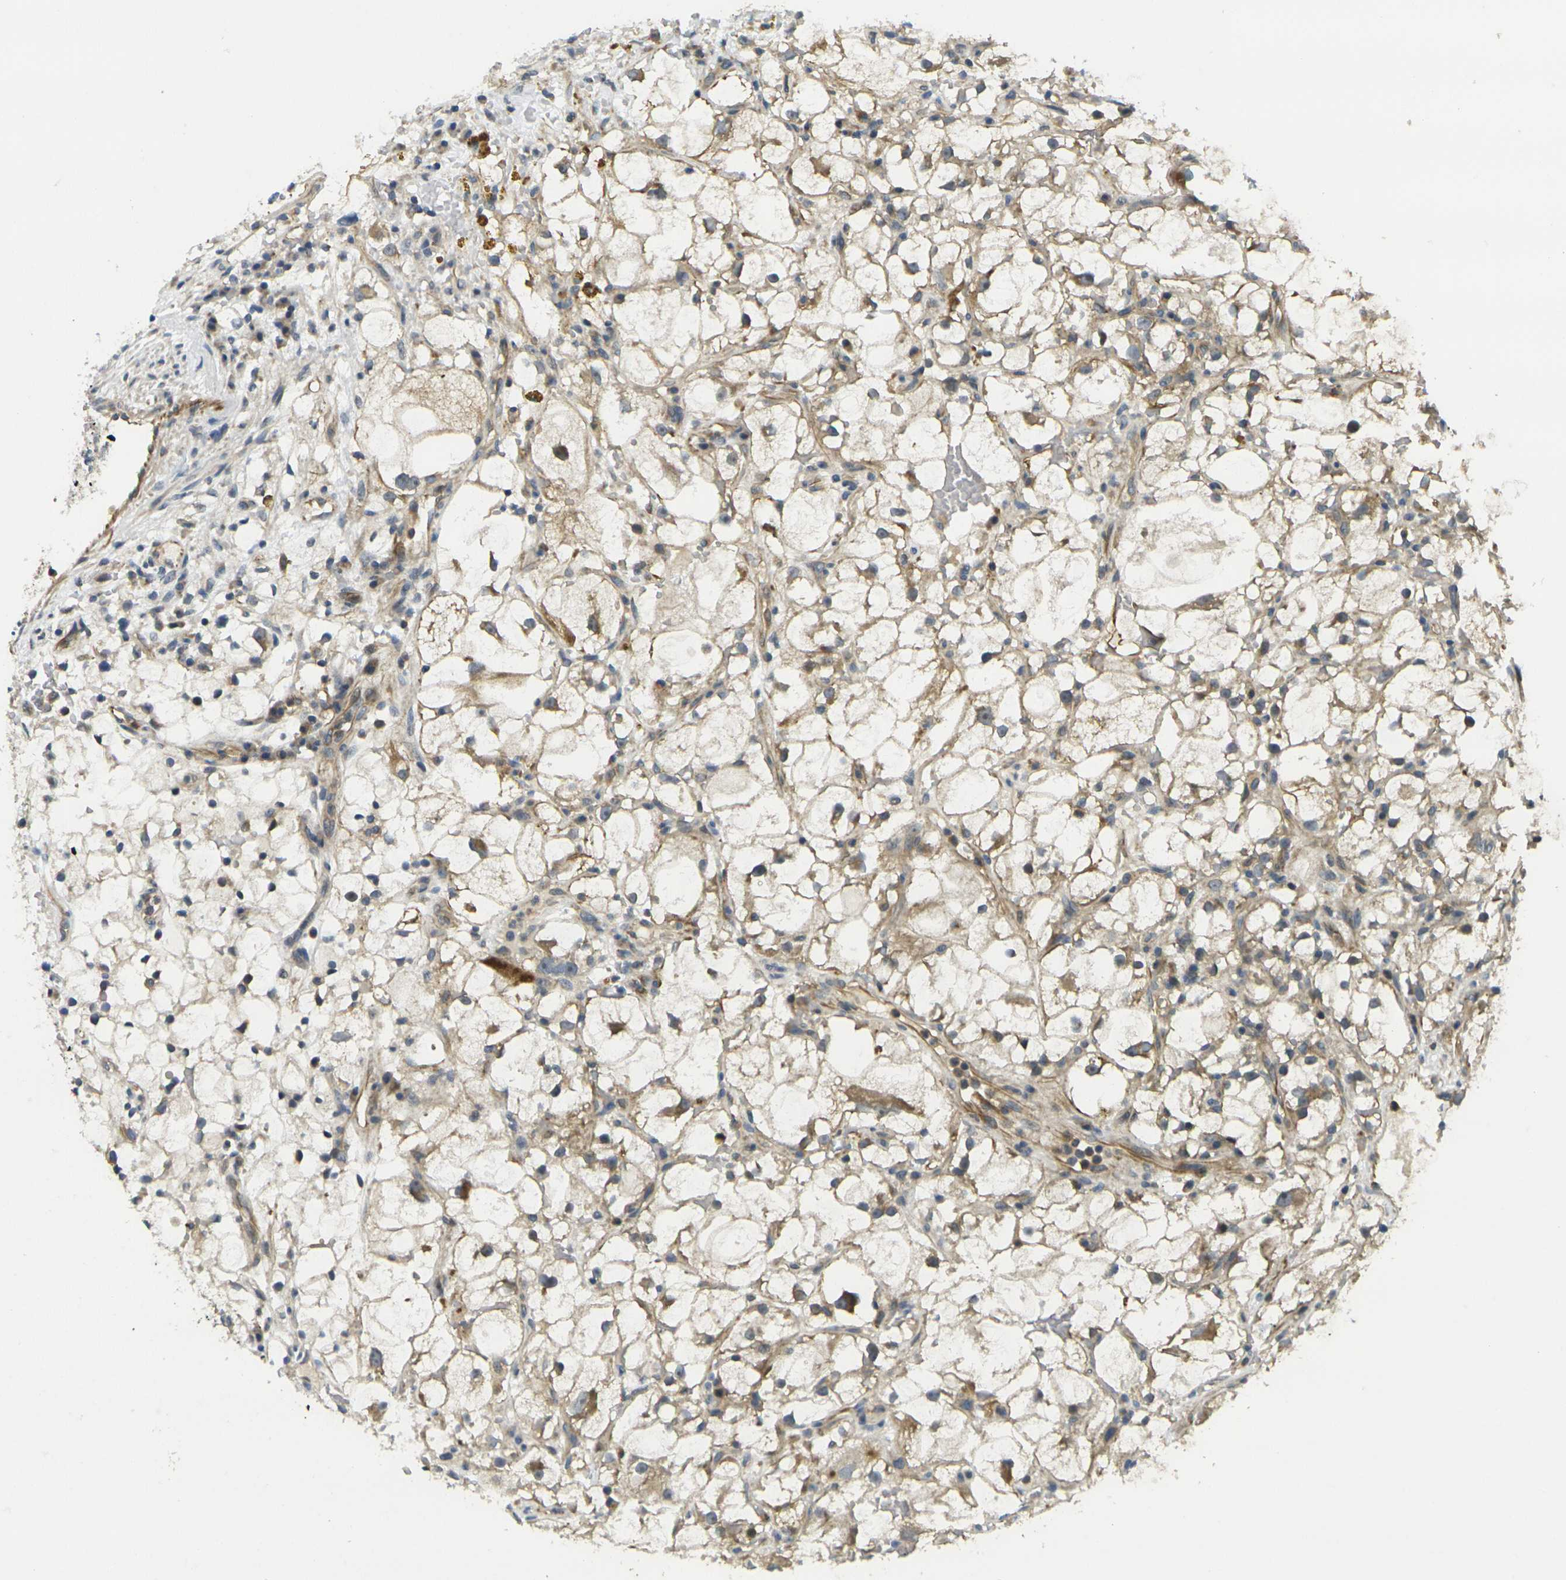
{"staining": {"intensity": "moderate", "quantity": "<25%", "location": "cytoplasmic/membranous"}, "tissue": "renal cancer", "cell_type": "Tumor cells", "image_type": "cancer", "snomed": [{"axis": "morphology", "description": "Adenocarcinoma, NOS"}, {"axis": "topography", "description": "Kidney"}], "caption": "This micrograph displays adenocarcinoma (renal) stained with immunohistochemistry to label a protein in brown. The cytoplasmic/membranous of tumor cells show moderate positivity for the protein. Nuclei are counter-stained blue.", "gene": "MINAR2", "patient": {"sex": "female", "age": 60}}